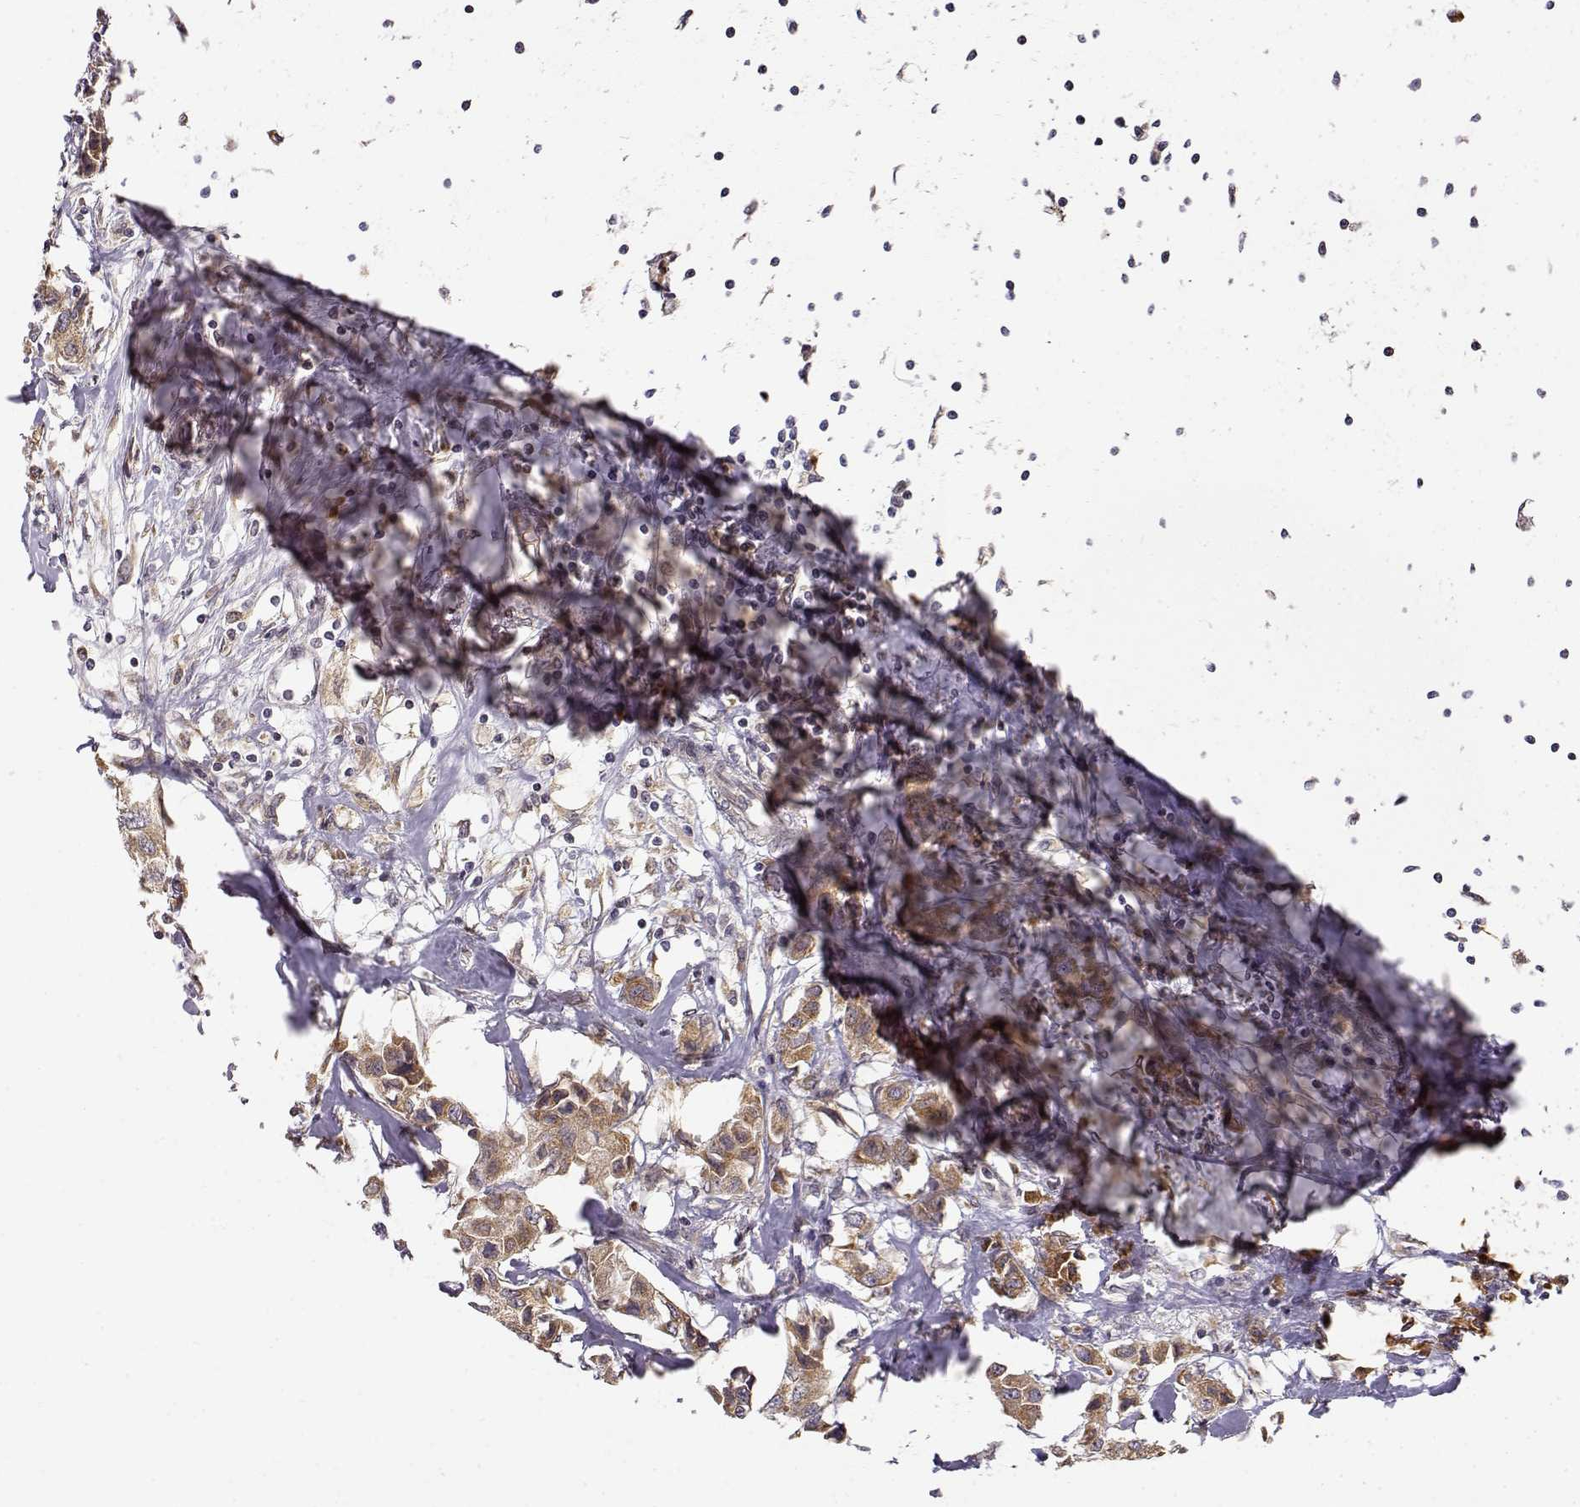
{"staining": {"intensity": "moderate", "quantity": ">75%", "location": "cytoplasmic/membranous"}, "tissue": "breast cancer", "cell_type": "Tumor cells", "image_type": "cancer", "snomed": [{"axis": "morphology", "description": "Duct carcinoma"}, {"axis": "topography", "description": "Breast"}], "caption": "IHC staining of infiltrating ductal carcinoma (breast), which exhibits medium levels of moderate cytoplasmic/membranous staining in about >75% of tumor cells indicating moderate cytoplasmic/membranous protein positivity. The staining was performed using DAB (brown) for protein detection and nuclei were counterstained in hematoxylin (blue).", "gene": "ERGIC2", "patient": {"sex": "female", "age": 80}}